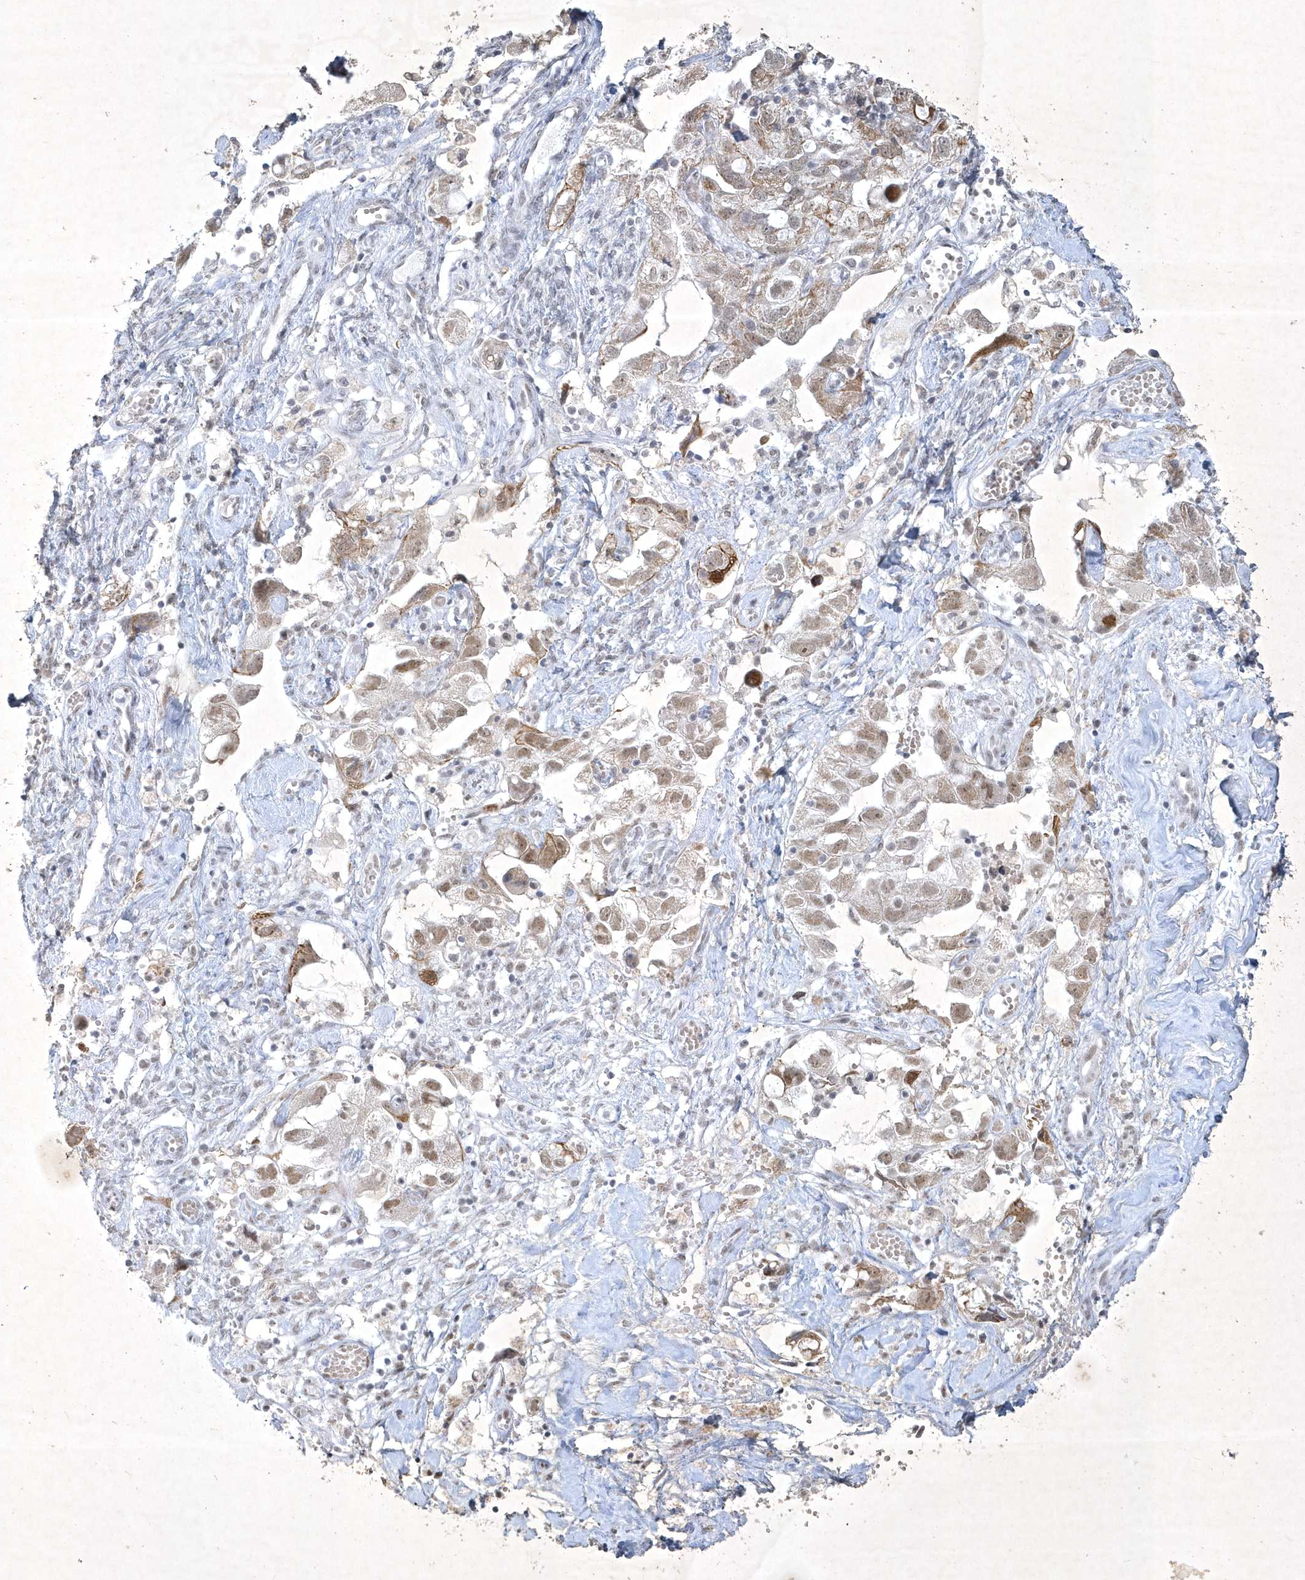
{"staining": {"intensity": "weak", "quantity": "25%-75%", "location": "nuclear"}, "tissue": "ovarian cancer", "cell_type": "Tumor cells", "image_type": "cancer", "snomed": [{"axis": "morphology", "description": "Carcinoma, NOS"}, {"axis": "morphology", "description": "Cystadenocarcinoma, serous, NOS"}, {"axis": "topography", "description": "Ovary"}], "caption": "Ovarian cancer (serous cystadenocarcinoma) stained for a protein displays weak nuclear positivity in tumor cells.", "gene": "ZBTB9", "patient": {"sex": "female", "age": 69}}